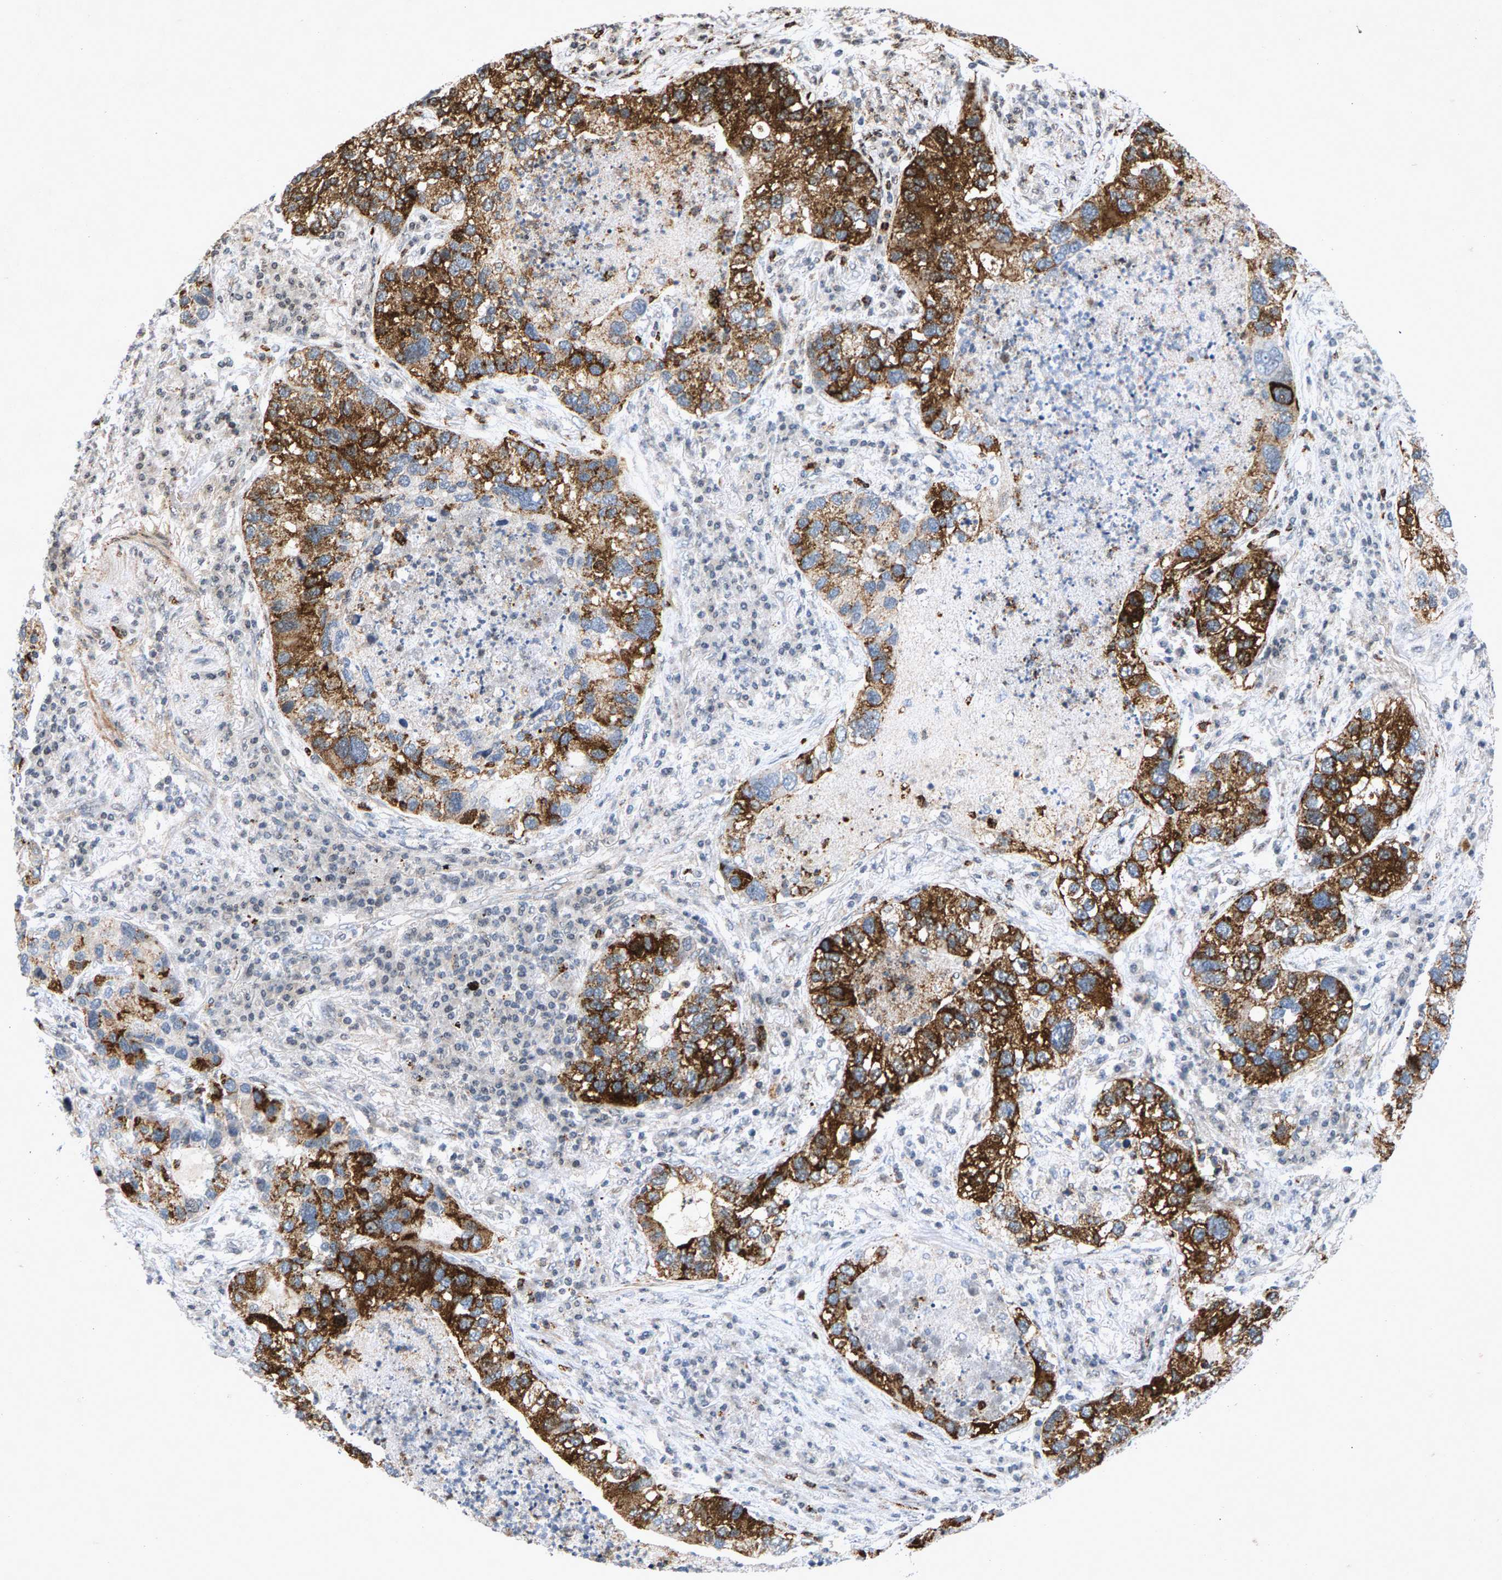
{"staining": {"intensity": "strong", "quantity": ">75%", "location": "cytoplasmic/membranous"}, "tissue": "lung cancer", "cell_type": "Tumor cells", "image_type": "cancer", "snomed": [{"axis": "morphology", "description": "Normal tissue, NOS"}, {"axis": "morphology", "description": "Adenocarcinoma, NOS"}, {"axis": "topography", "description": "Bronchus"}, {"axis": "topography", "description": "Lung"}], "caption": "Protein analysis of lung adenocarcinoma tissue demonstrates strong cytoplasmic/membranous positivity in approximately >75% of tumor cells.", "gene": "ZPR1", "patient": {"sex": "male", "age": 54}}